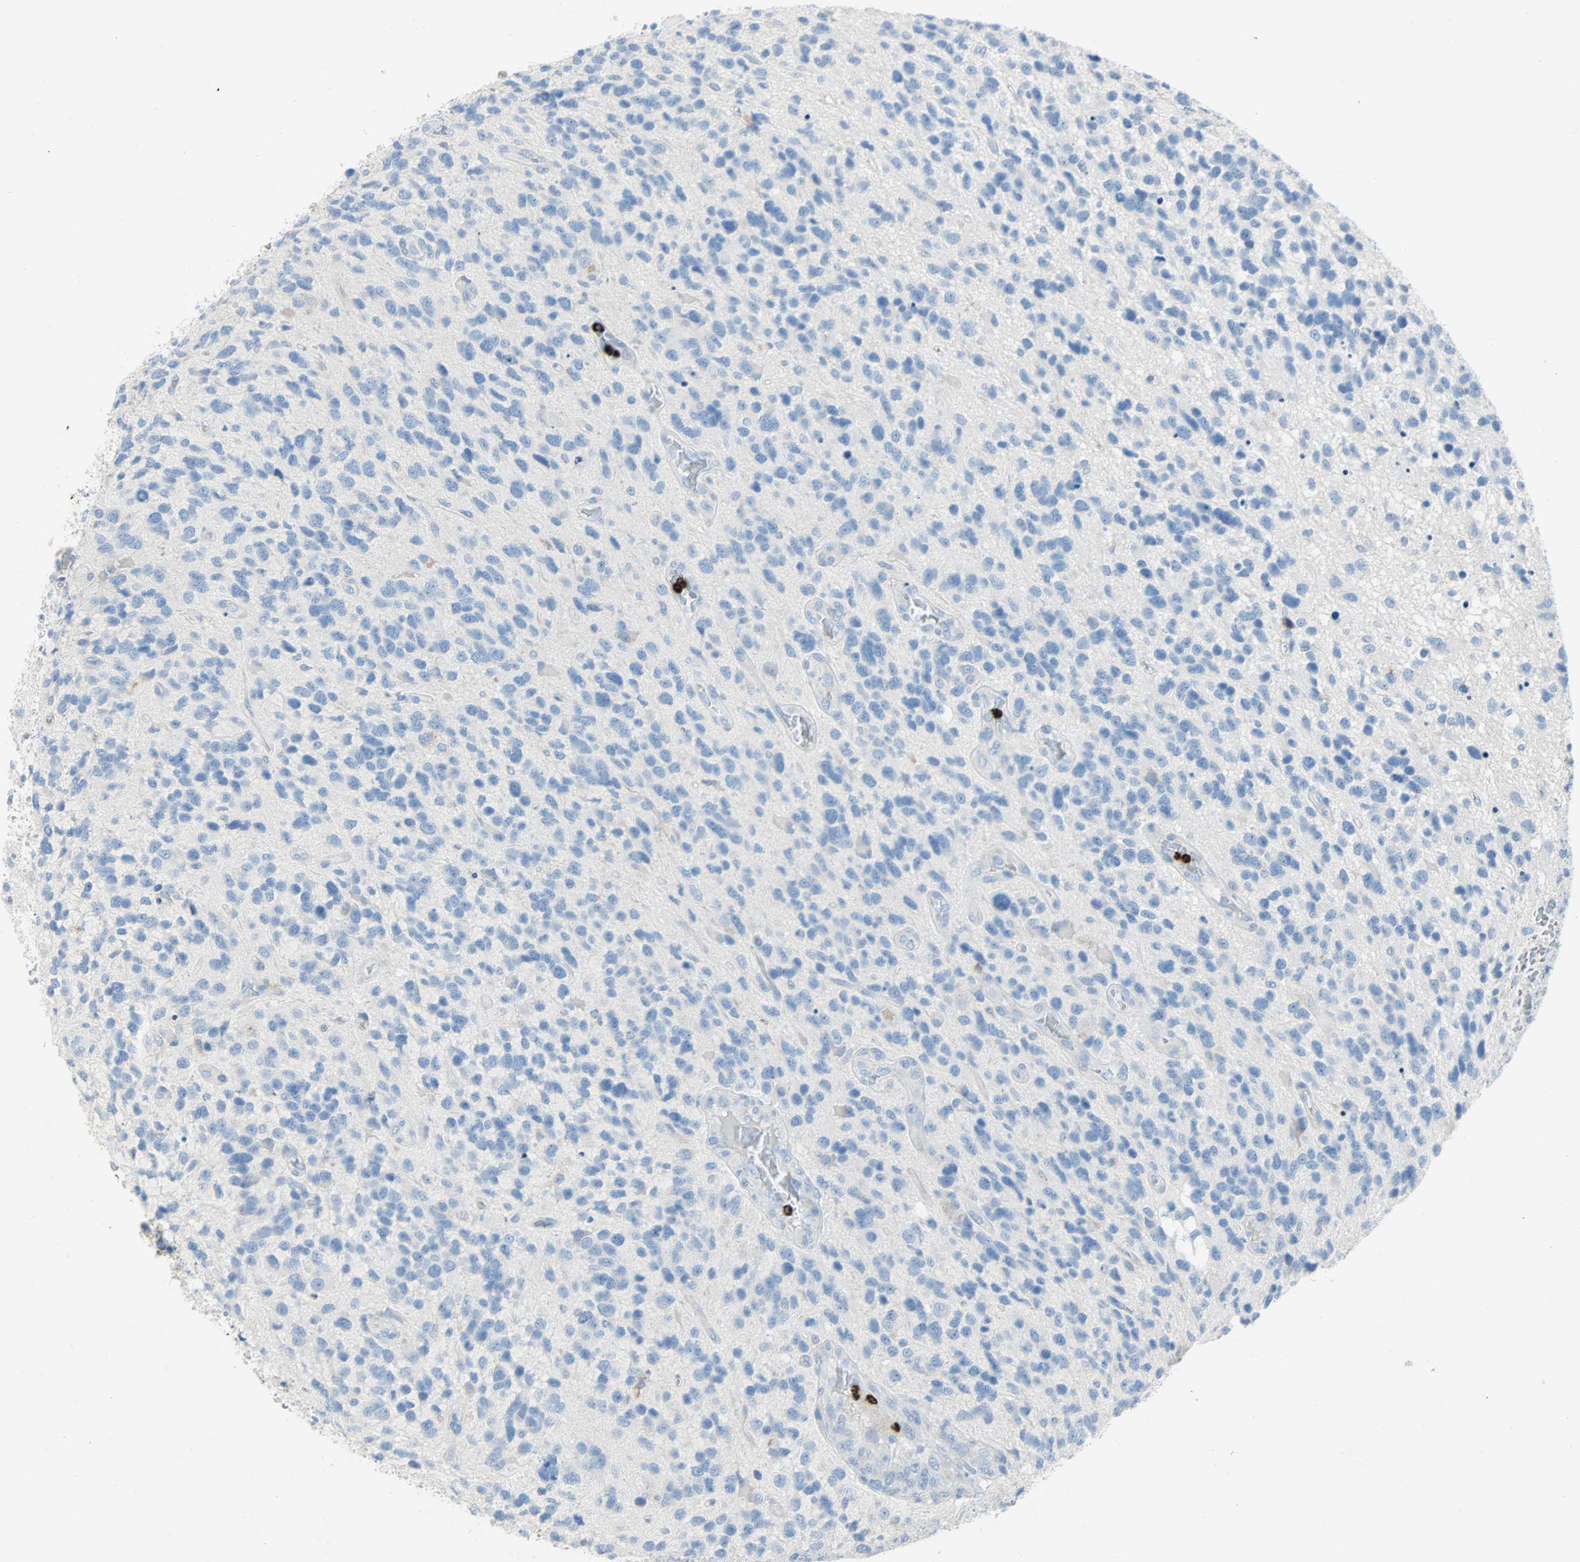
{"staining": {"intensity": "negative", "quantity": "none", "location": "none"}, "tissue": "glioma", "cell_type": "Tumor cells", "image_type": "cancer", "snomed": [{"axis": "morphology", "description": "Glioma, malignant, High grade"}, {"axis": "topography", "description": "Brain"}], "caption": "The IHC image has no significant positivity in tumor cells of high-grade glioma (malignant) tissue.", "gene": "CLEC4A", "patient": {"sex": "female", "age": 58}}